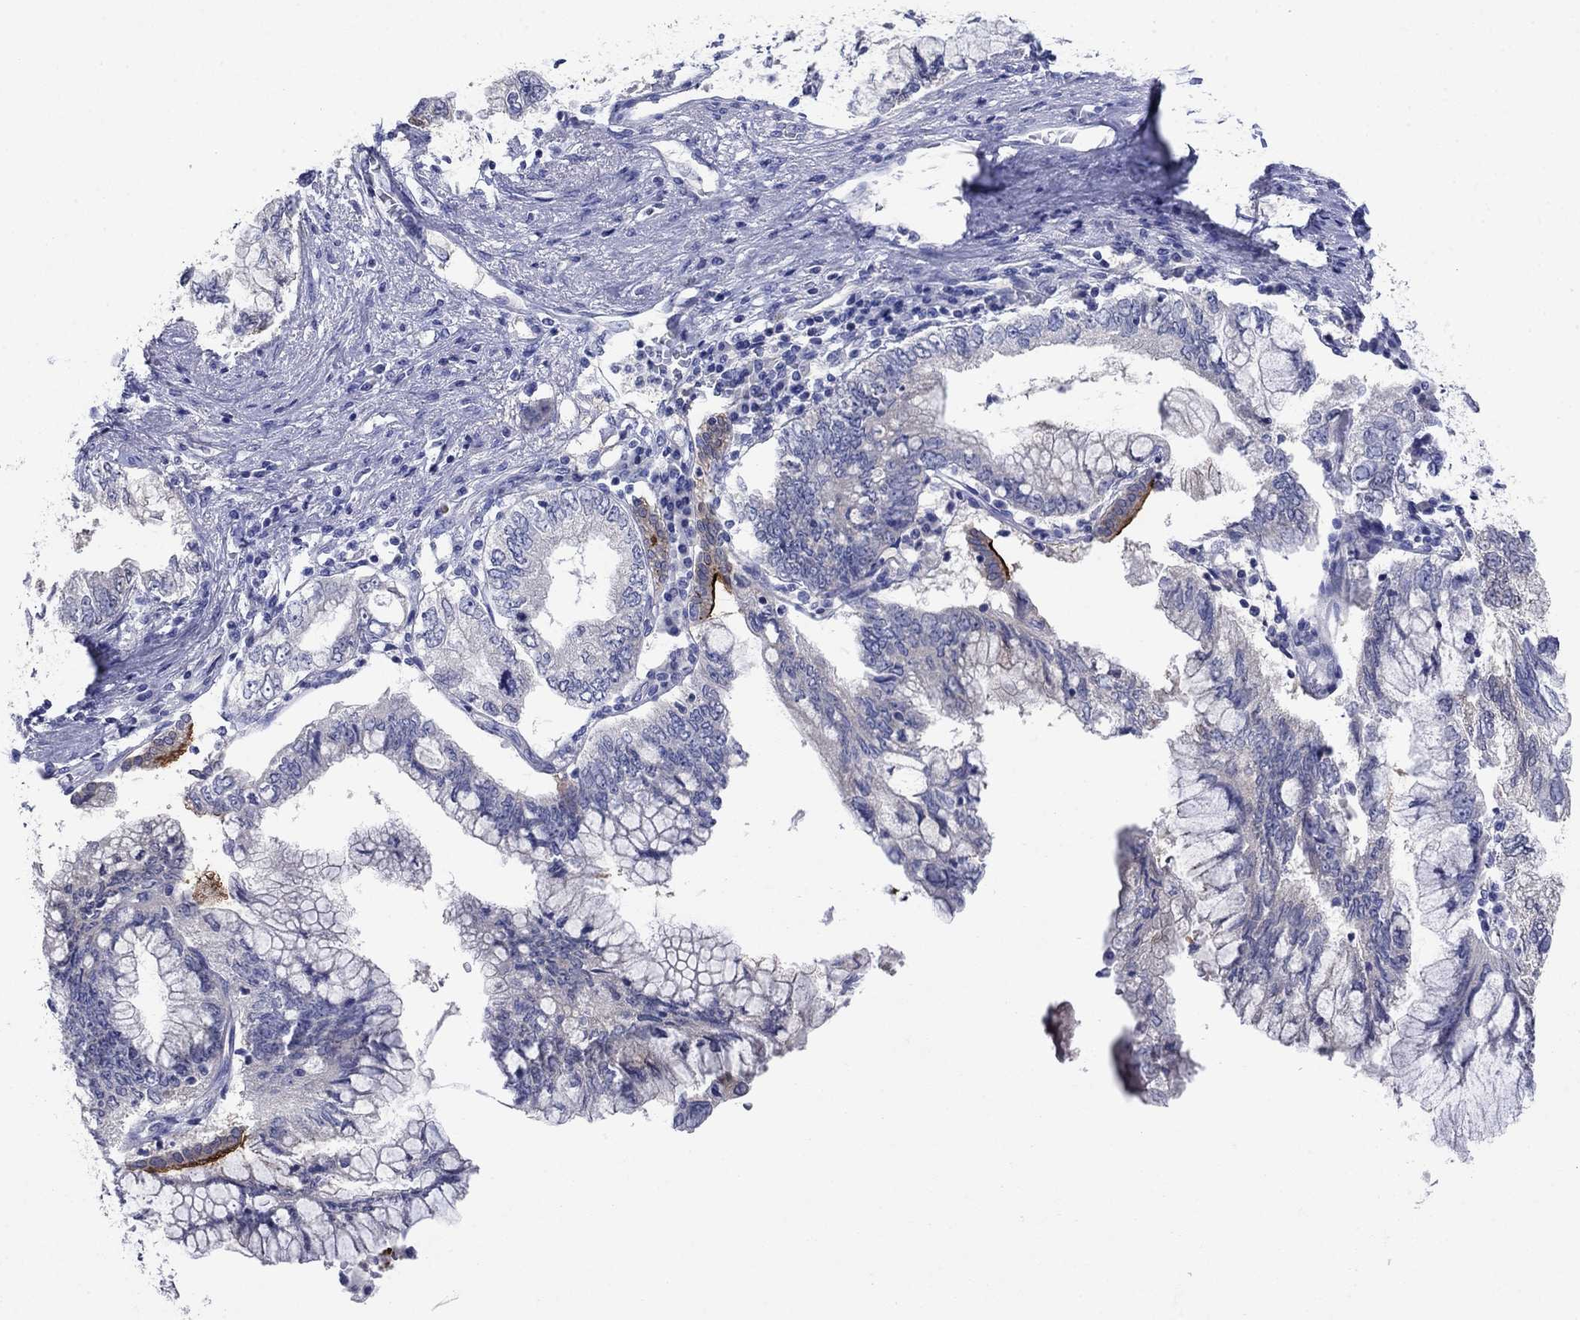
{"staining": {"intensity": "negative", "quantity": "none", "location": "none"}, "tissue": "pancreatic cancer", "cell_type": "Tumor cells", "image_type": "cancer", "snomed": [{"axis": "morphology", "description": "Adenocarcinoma, NOS"}, {"axis": "topography", "description": "Pancreas"}], "caption": "Tumor cells are negative for protein expression in human pancreatic cancer (adenocarcinoma).", "gene": "SULT2B1", "patient": {"sex": "female", "age": 73}}